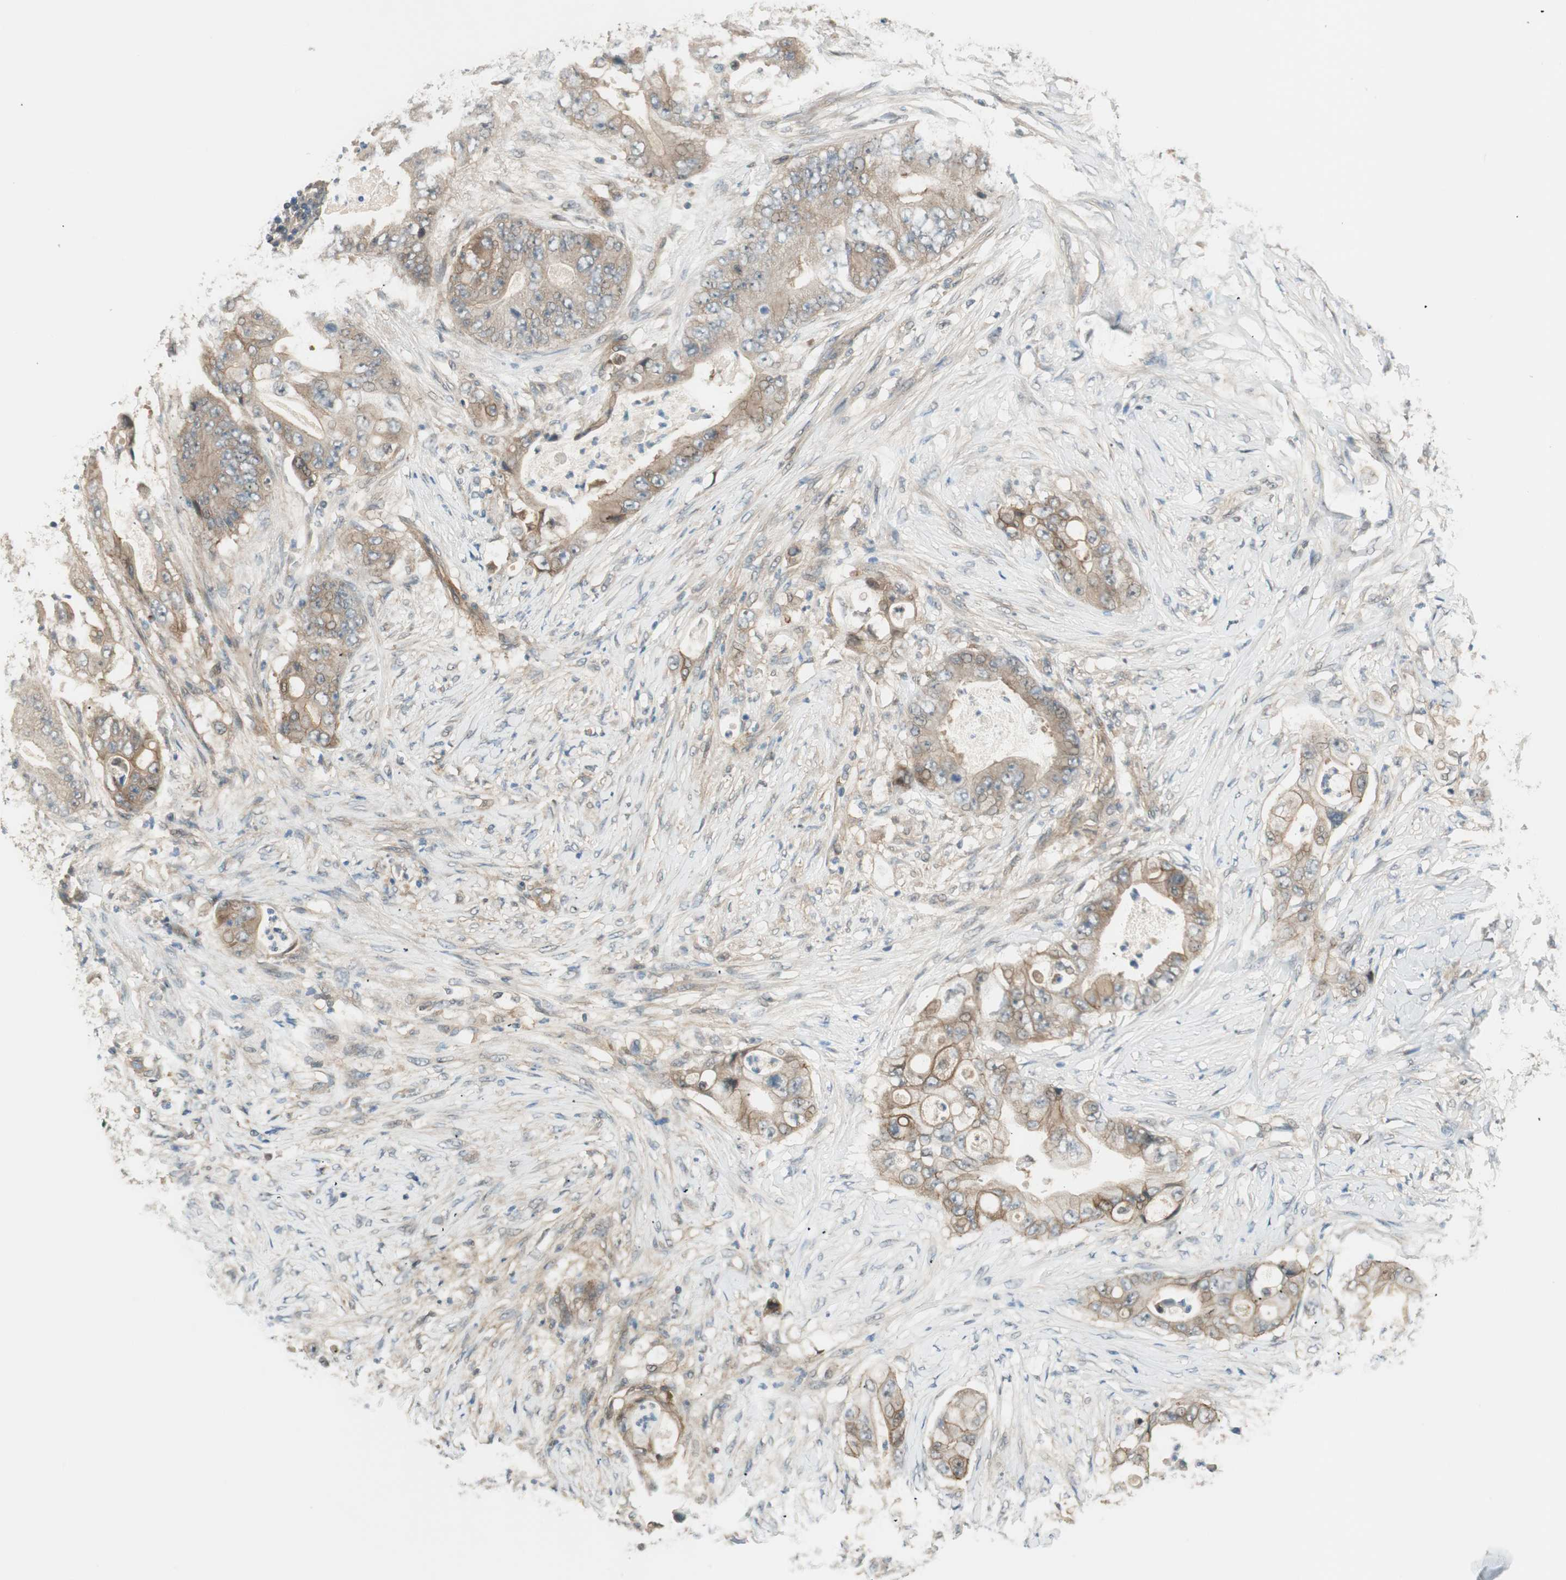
{"staining": {"intensity": "moderate", "quantity": ">75%", "location": "cytoplasmic/membranous"}, "tissue": "stomach cancer", "cell_type": "Tumor cells", "image_type": "cancer", "snomed": [{"axis": "morphology", "description": "Adenocarcinoma, NOS"}, {"axis": "topography", "description": "Stomach"}], "caption": "High-magnification brightfield microscopy of adenocarcinoma (stomach) stained with DAB (3,3'-diaminobenzidine) (brown) and counterstained with hematoxylin (blue). tumor cells exhibit moderate cytoplasmic/membranous staining is appreciated in approximately>75% of cells.", "gene": "PSMD8", "patient": {"sex": "female", "age": 73}}